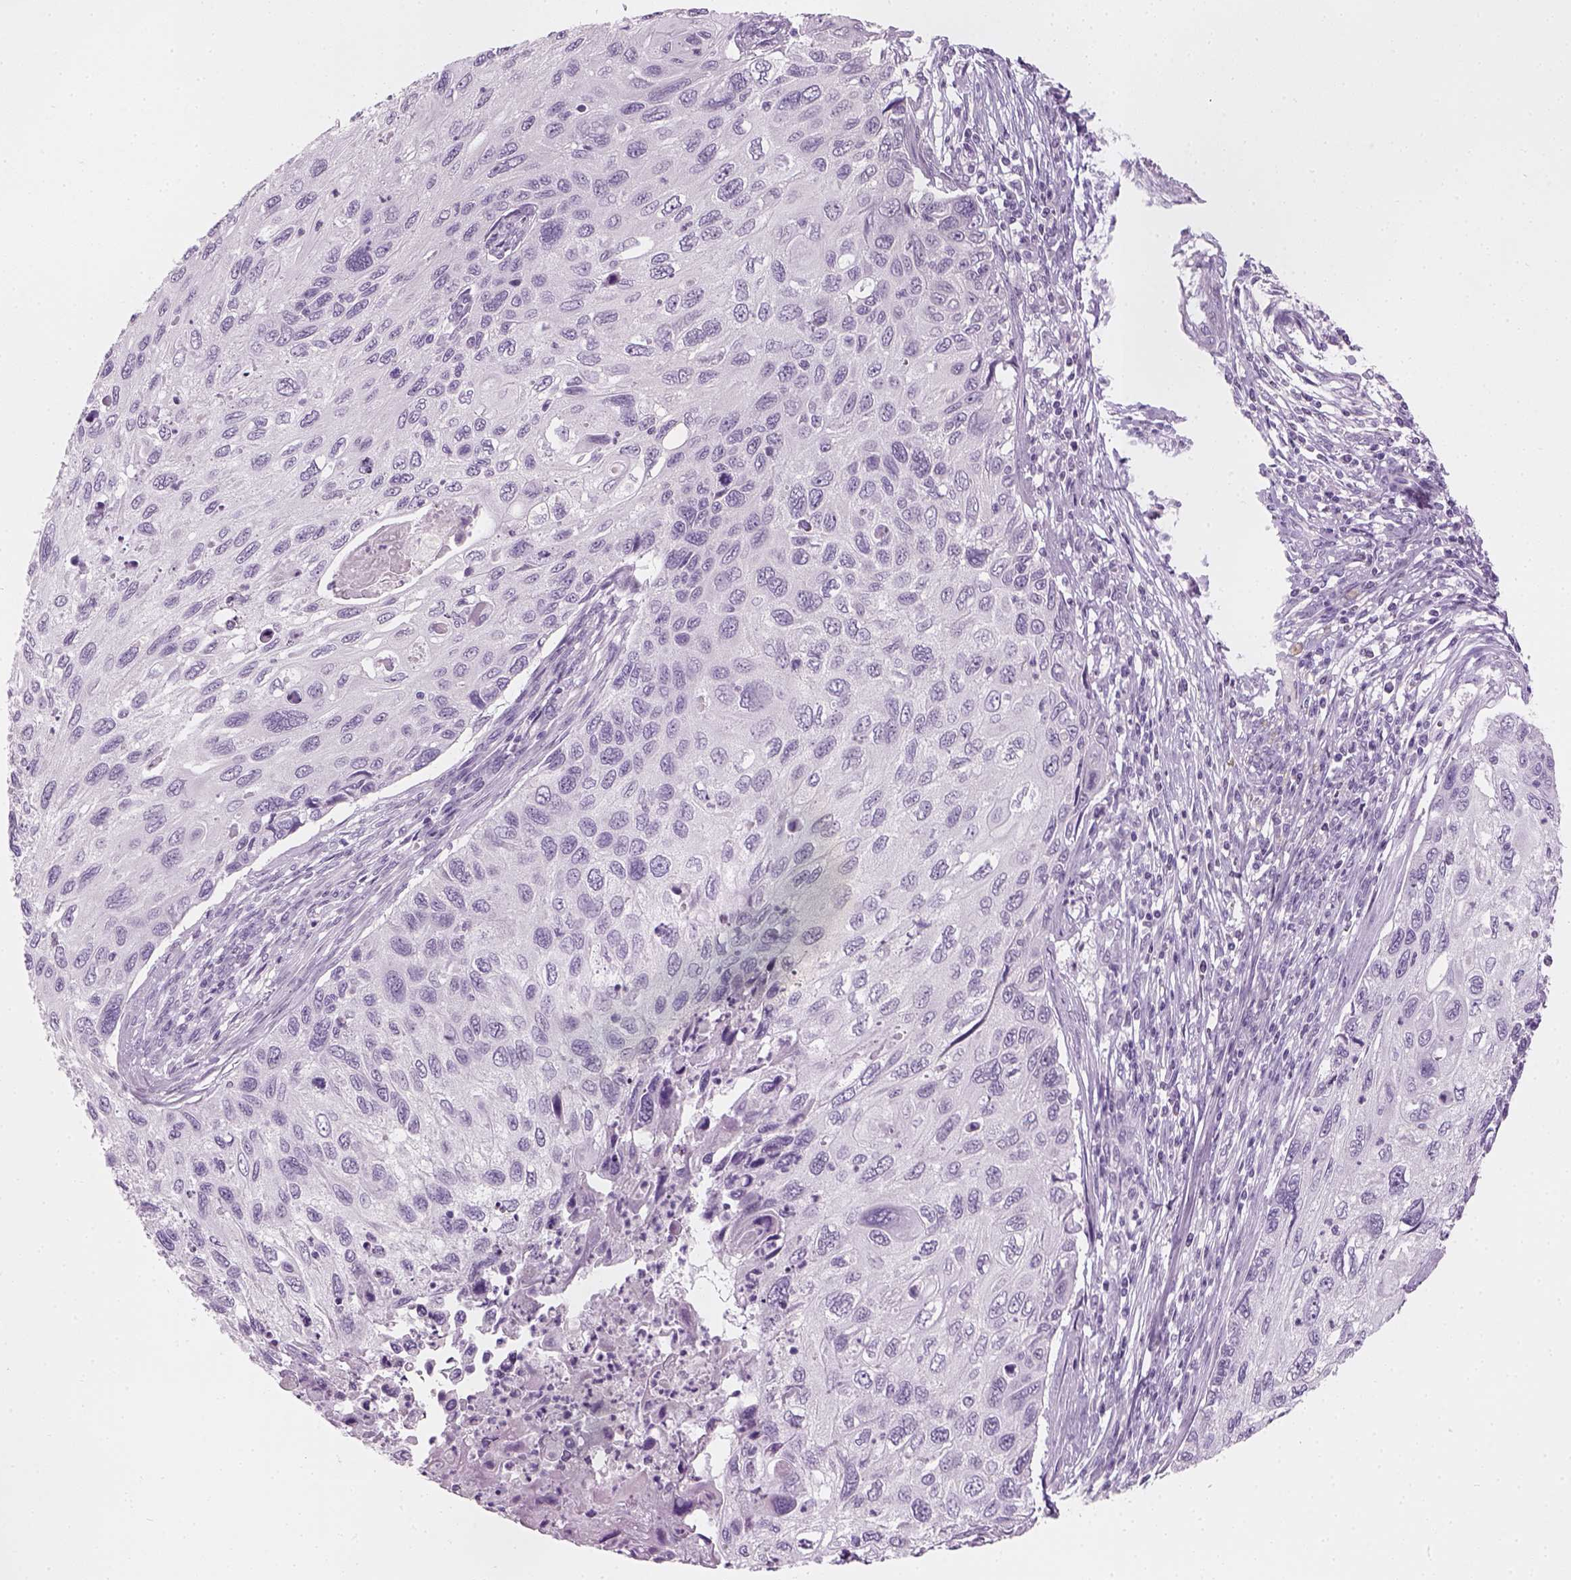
{"staining": {"intensity": "negative", "quantity": "none", "location": "none"}, "tissue": "cervical cancer", "cell_type": "Tumor cells", "image_type": "cancer", "snomed": [{"axis": "morphology", "description": "Squamous cell carcinoma, NOS"}, {"axis": "topography", "description": "Cervix"}], "caption": "The histopathology image exhibits no significant expression in tumor cells of cervical cancer.", "gene": "TH", "patient": {"sex": "female", "age": 70}}